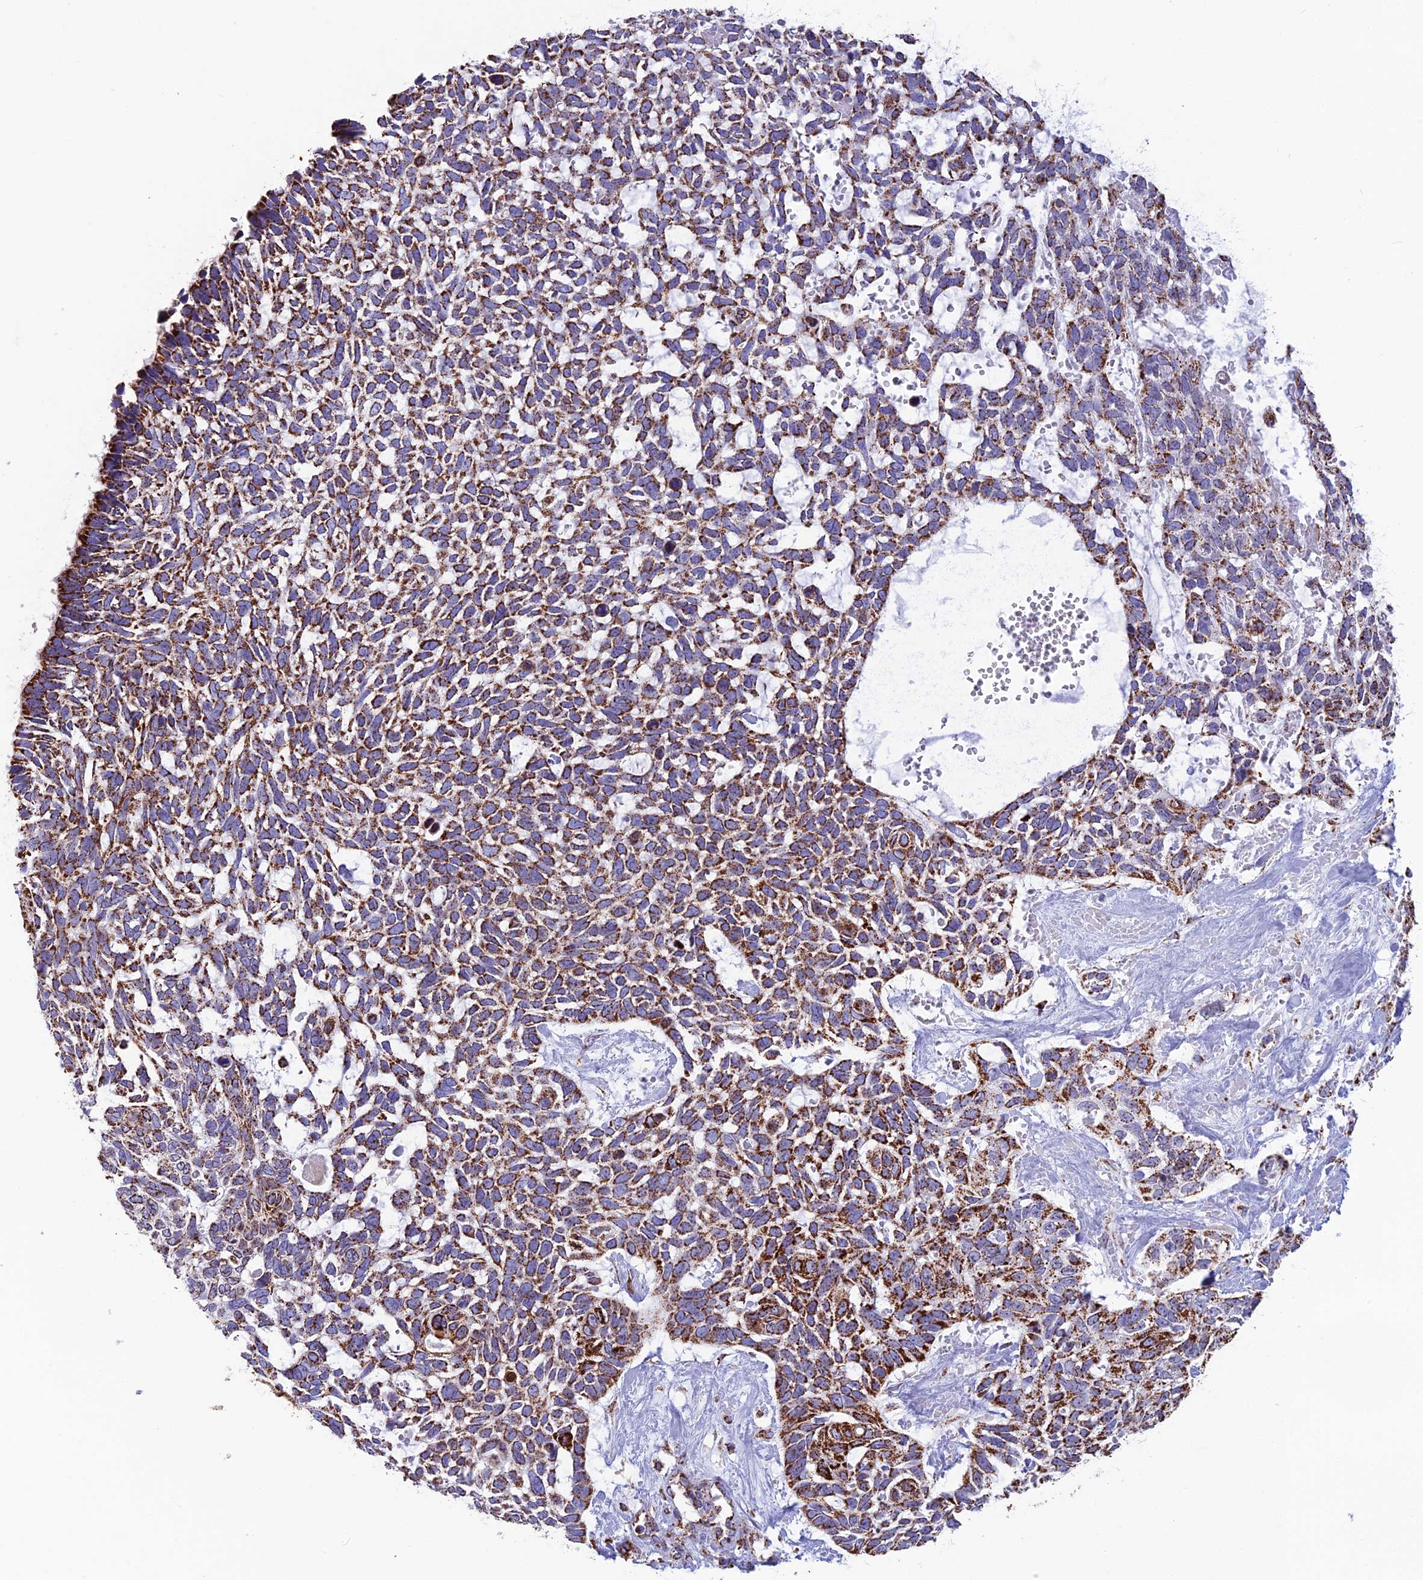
{"staining": {"intensity": "strong", "quantity": ">75%", "location": "cytoplasmic/membranous"}, "tissue": "skin cancer", "cell_type": "Tumor cells", "image_type": "cancer", "snomed": [{"axis": "morphology", "description": "Basal cell carcinoma"}, {"axis": "topography", "description": "Skin"}], "caption": "Human skin cancer (basal cell carcinoma) stained with a protein marker exhibits strong staining in tumor cells.", "gene": "CS", "patient": {"sex": "male", "age": 88}}